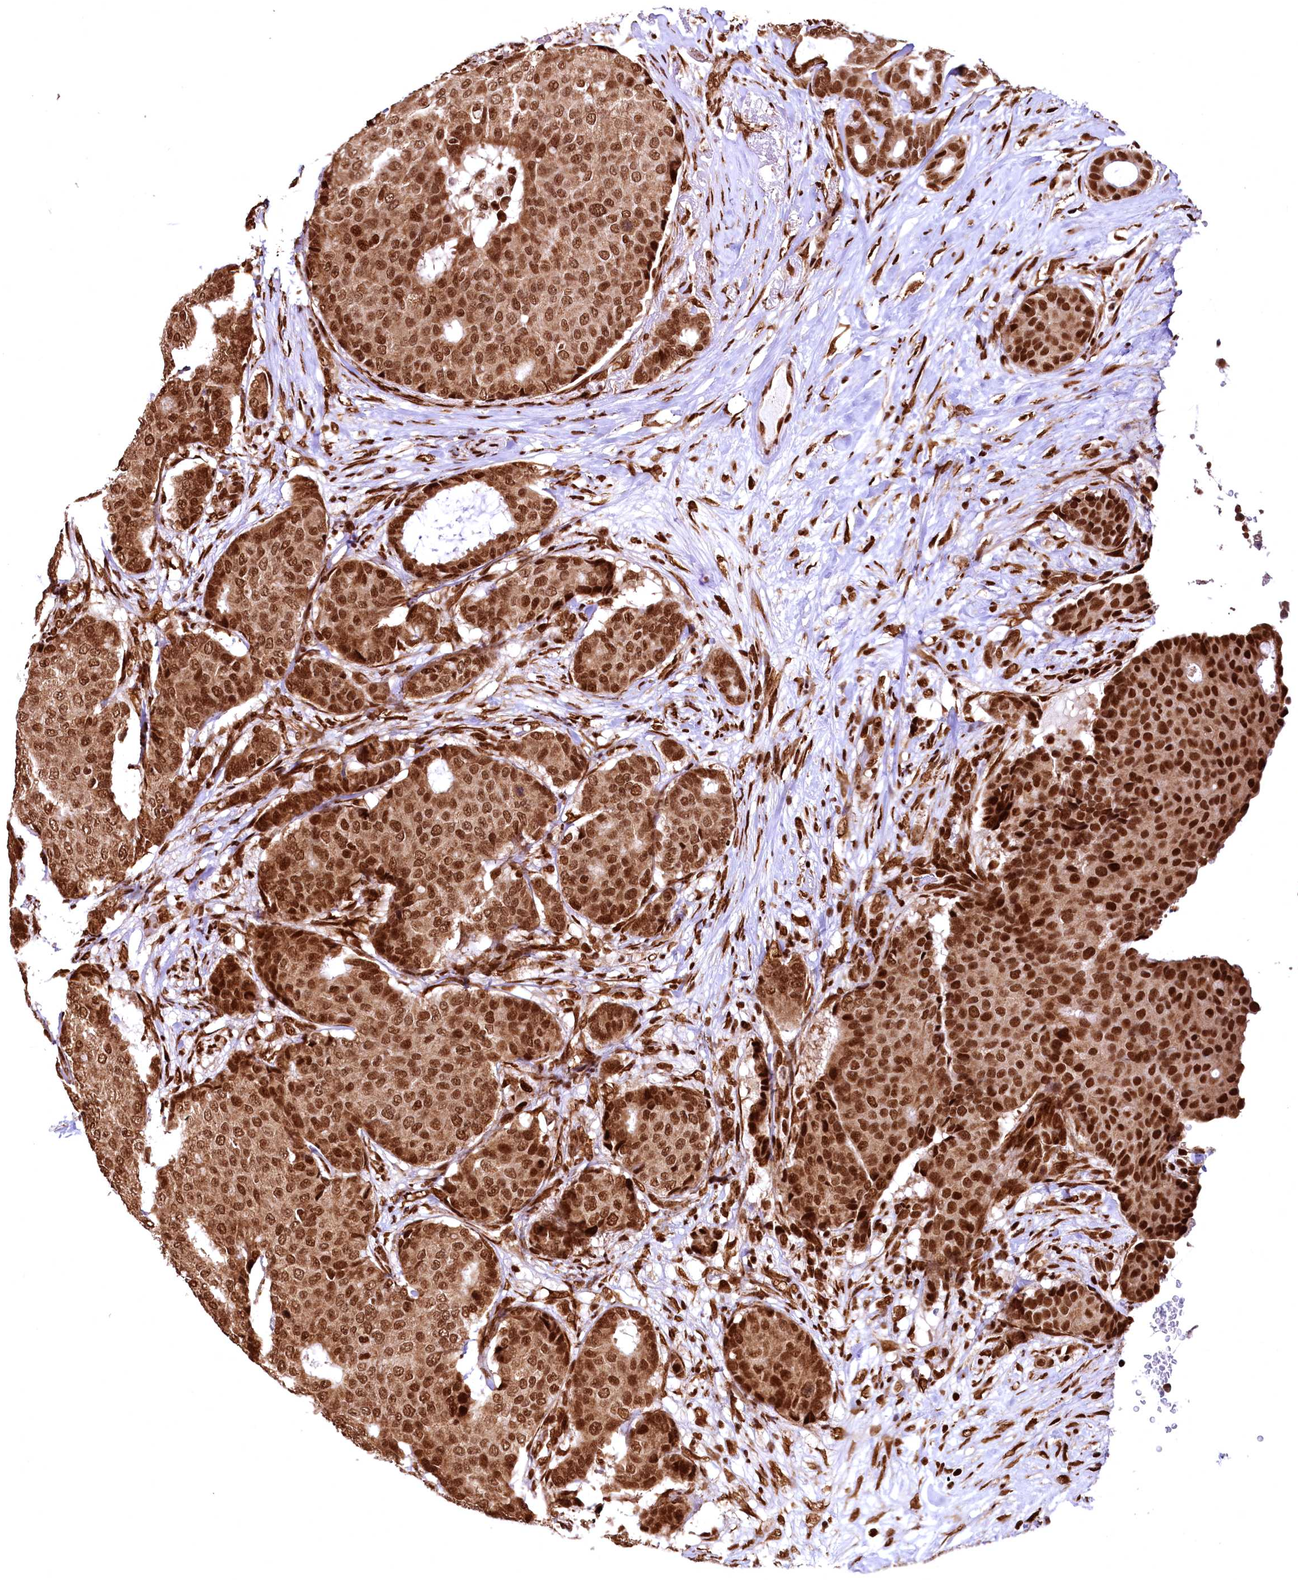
{"staining": {"intensity": "moderate", "quantity": ">75%", "location": "cytoplasmic/membranous,nuclear"}, "tissue": "breast cancer", "cell_type": "Tumor cells", "image_type": "cancer", "snomed": [{"axis": "morphology", "description": "Duct carcinoma"}, {"axis": "topography", "description": "Breast"}], "caption": "Immunohistochemical staining of breast cancer displays moderate cytoplasmic/membranous and nuclear protein staining in approximately >75% of tumor cells. Nuclei are stained in blue.", "gene": "PDS5B", "patient": {"sex": "female", "age": 75}}